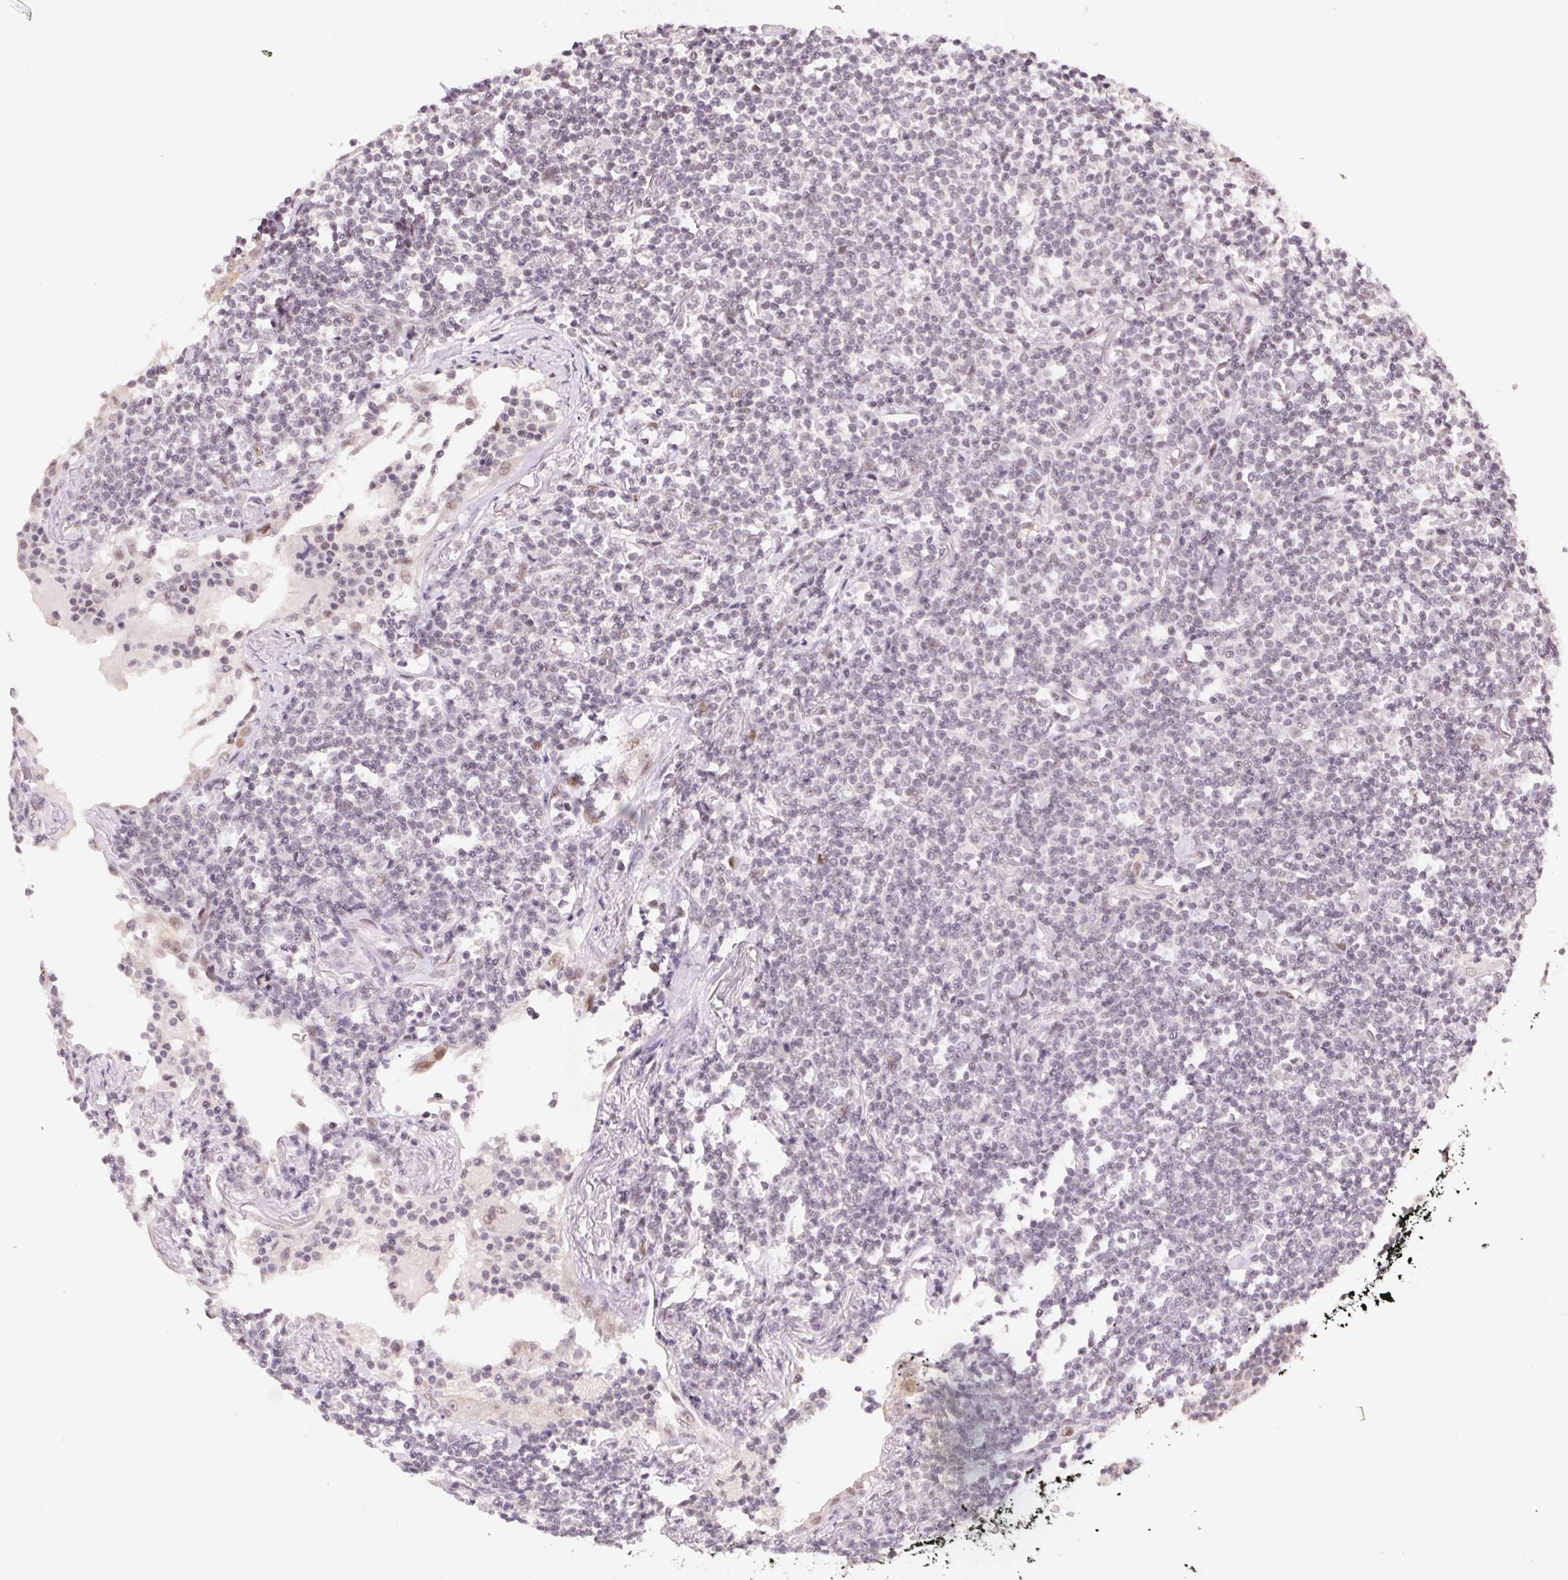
{"staining": {"intensity": "negative", "quantity": "none", "location": "none"}, "tissue": "lymphoma", "cell_type": "Tumor cells", "image_type": "cancer", "snomed": [{"axis": "morphology", "description": "Malignant lymphoma, non-Hodgkin's type, Low grade"}, {"axis": "topography", "description": "Lung"}], "caption": "This is a micrograph of IHC staining of lymphoma, which shows no positivity in tumor cells.", "gene": "KDM4D", "patient": {"sex": "female", "age": 71}}